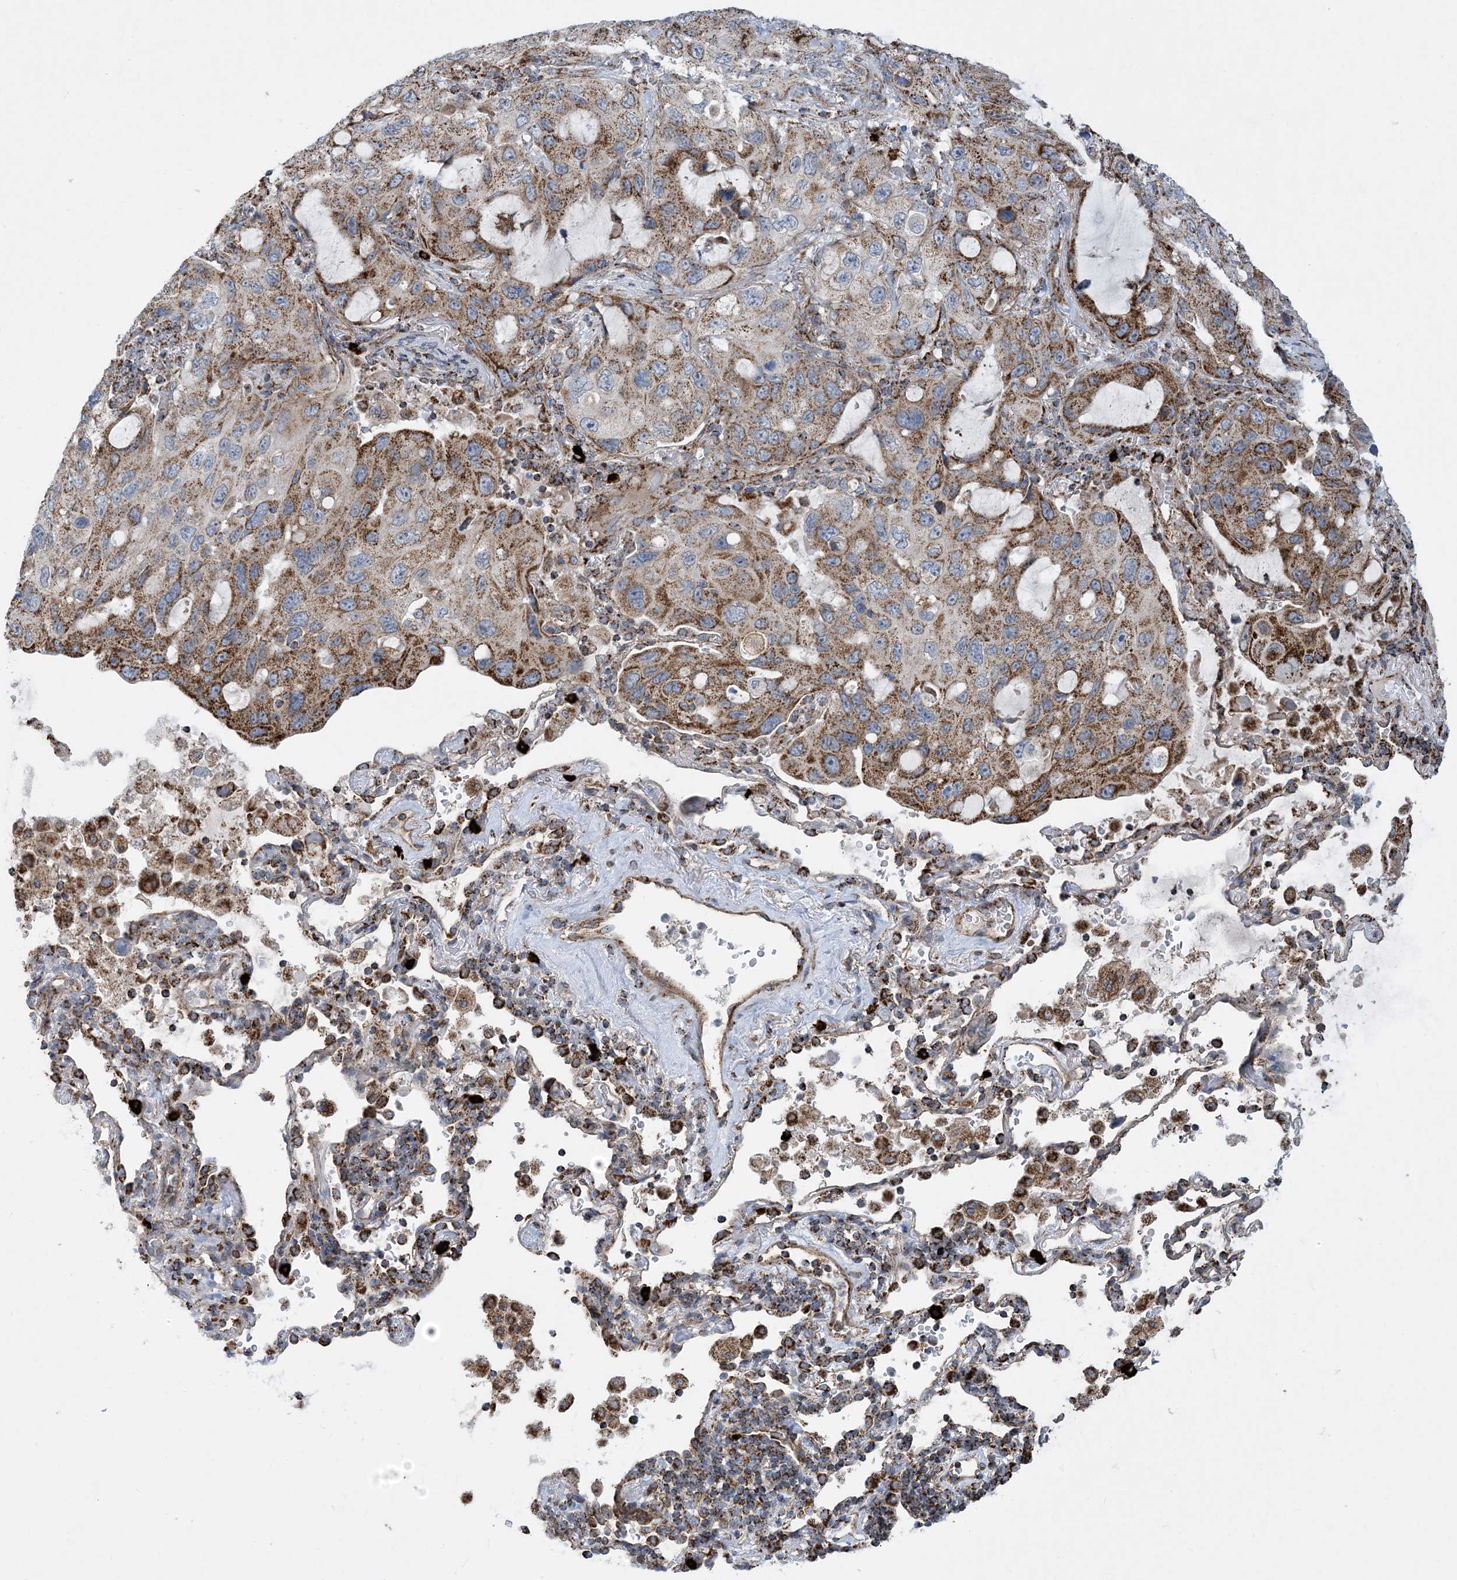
{"staining": {"intensity": "moderate", "quantity": ">75%", "location": "cytoplasmic/membranous"}, "tissue": "lung cancer", "cell_type": "Tumor cells", "image_type": "cancer", "snomed": [{"axis": "morphology", "description": "Squamous cell carcinoma, NOS"}, {"axis": "topography", "description": "Lung"}], "caption": "Tumor cells demonstrate medium levels of moderate cytoplasmic/membranous staining in about >75% of cells in human squamous cell carcinoma (lung). Nuclei are stained in blue.", "gene": "PCDHGA1", "patient": {"sex": "female", "age": 73}}